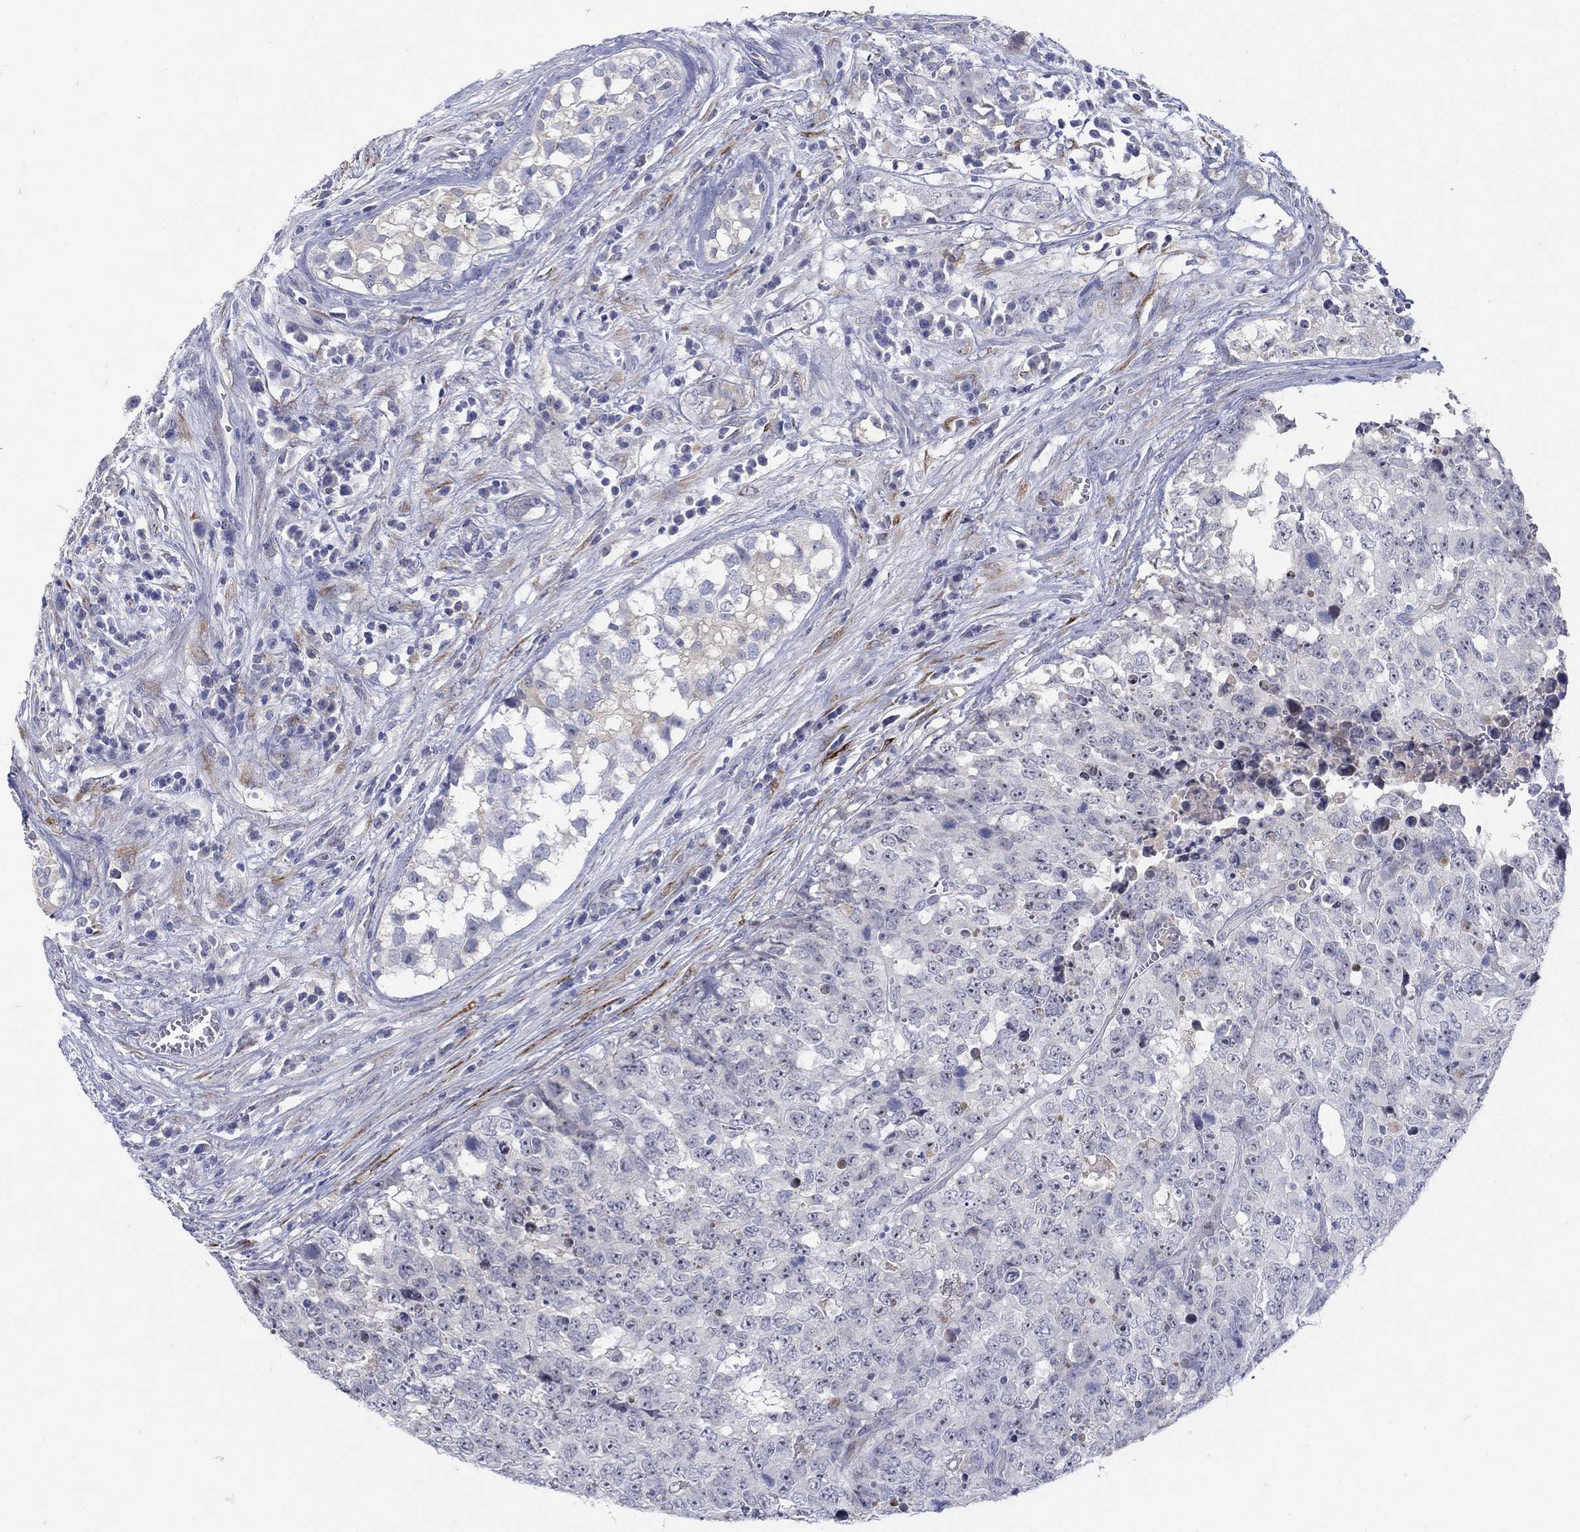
{"staining": {"intensity": "negative", "quantity": "none", "location": "none"}, "tissue": "testis cancer", "cell_type": "Tumor cells", "image_type": "cancer", "snomed": [{"axis": "morphology", "description": "Carcinoma, Embryonal, NOS"}, {"axis": "topography", "description": "Testis"}], "caption": "Human testis cancer stained for a protein using immunohistochemistry (IHC) shows no staining in tumor cells.", "gene": "REEP2", "patient": {"sex": "male", "age": 23}}